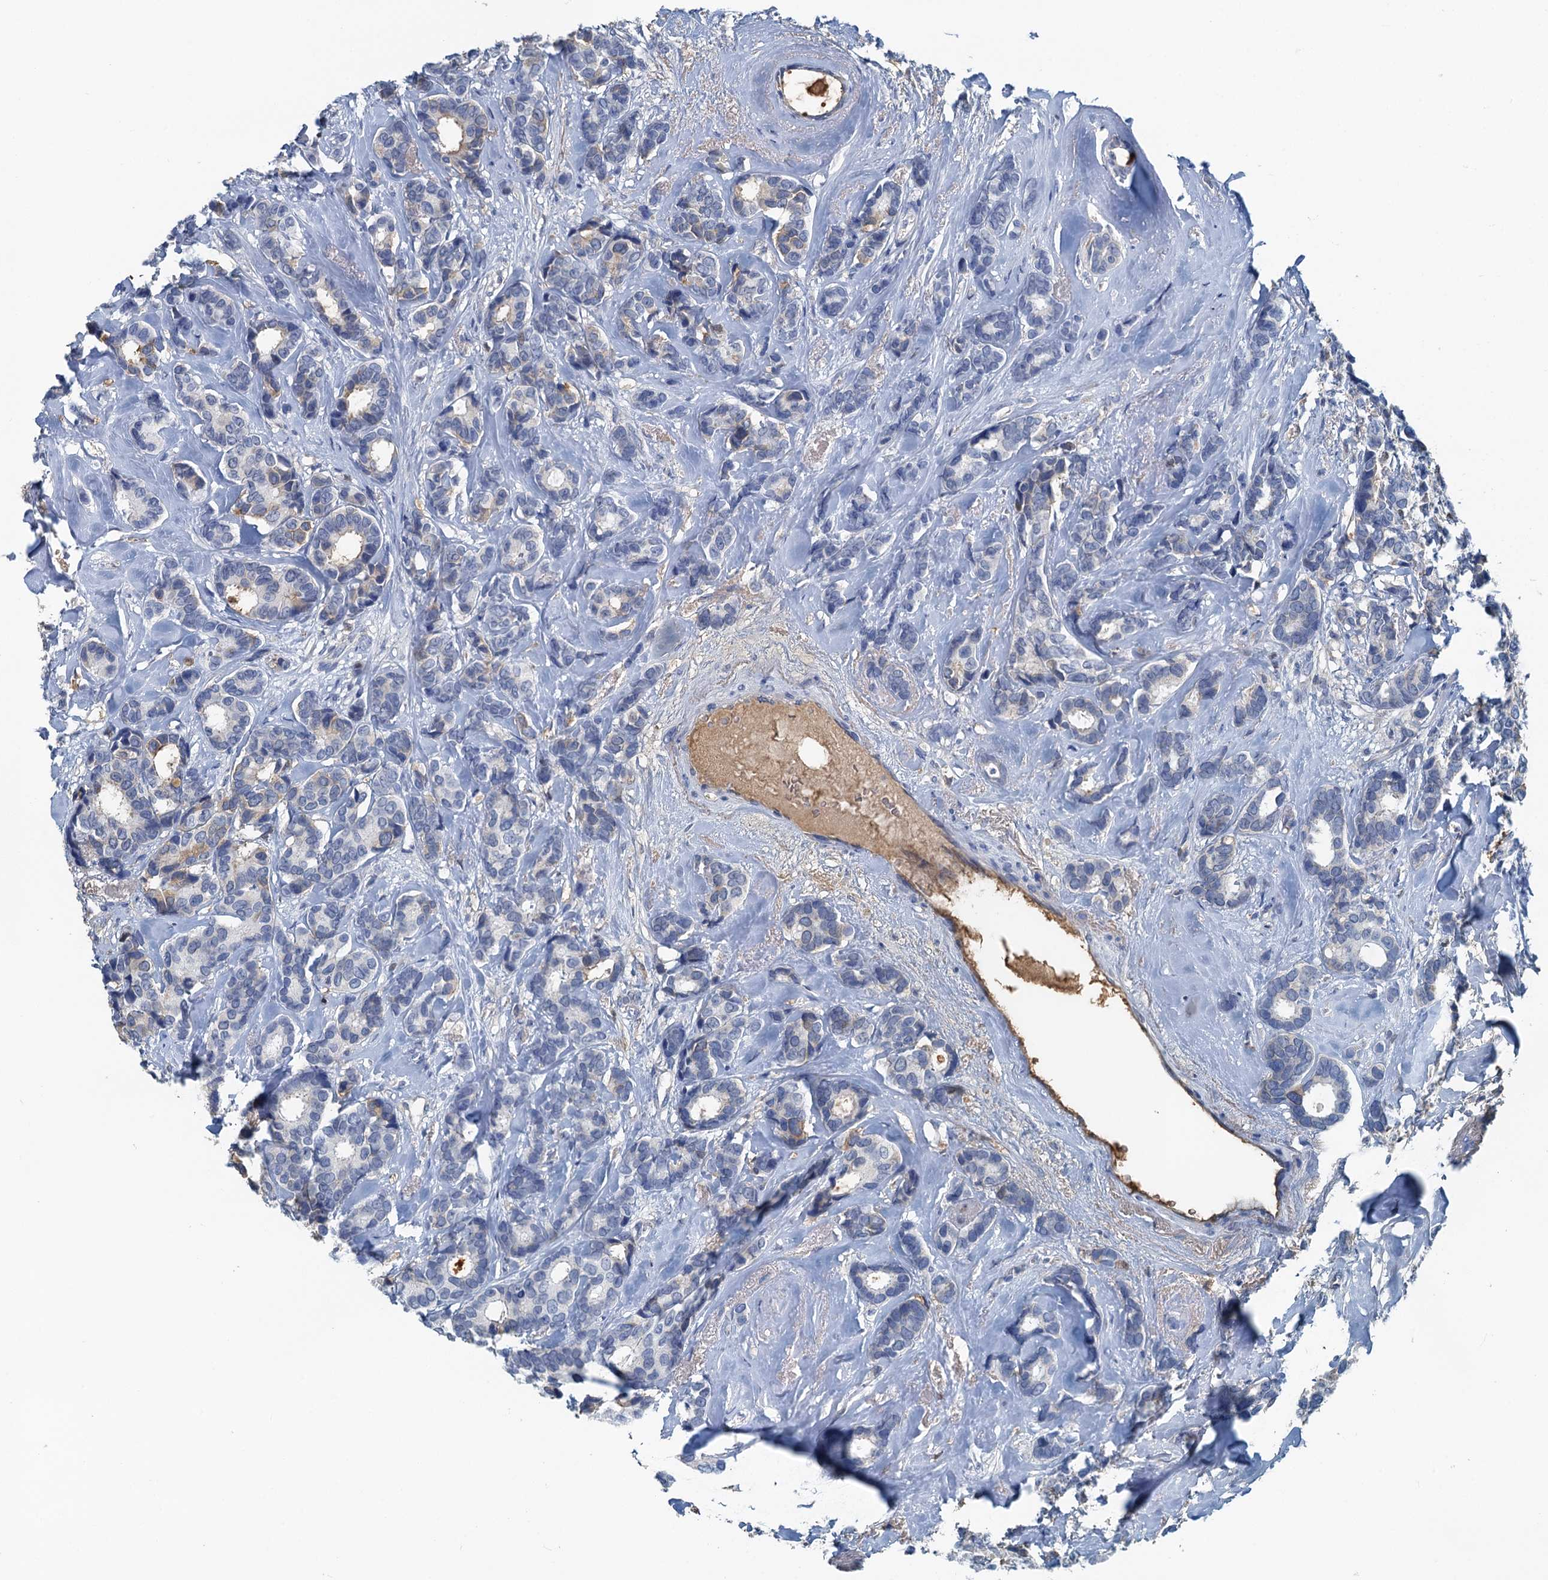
{"staining": {"intensity": "negative", "quantity": "none", "location": "none"}, "tissue": "breast cancer", "cell_type": "Tumor cells", "image_type": "cancer", "snomed": [{"axis": "morphology", "description": "Duct carcinoma"}, {"axis": "topography", "description": "Breast"}], "caption": "A micrograph of breast infiltrating ductal carcinoma stained for a protein shows no brown staining in tumor cells.", "gene": "LSM14B", "patient": {"sex": "female", "age": 87}}